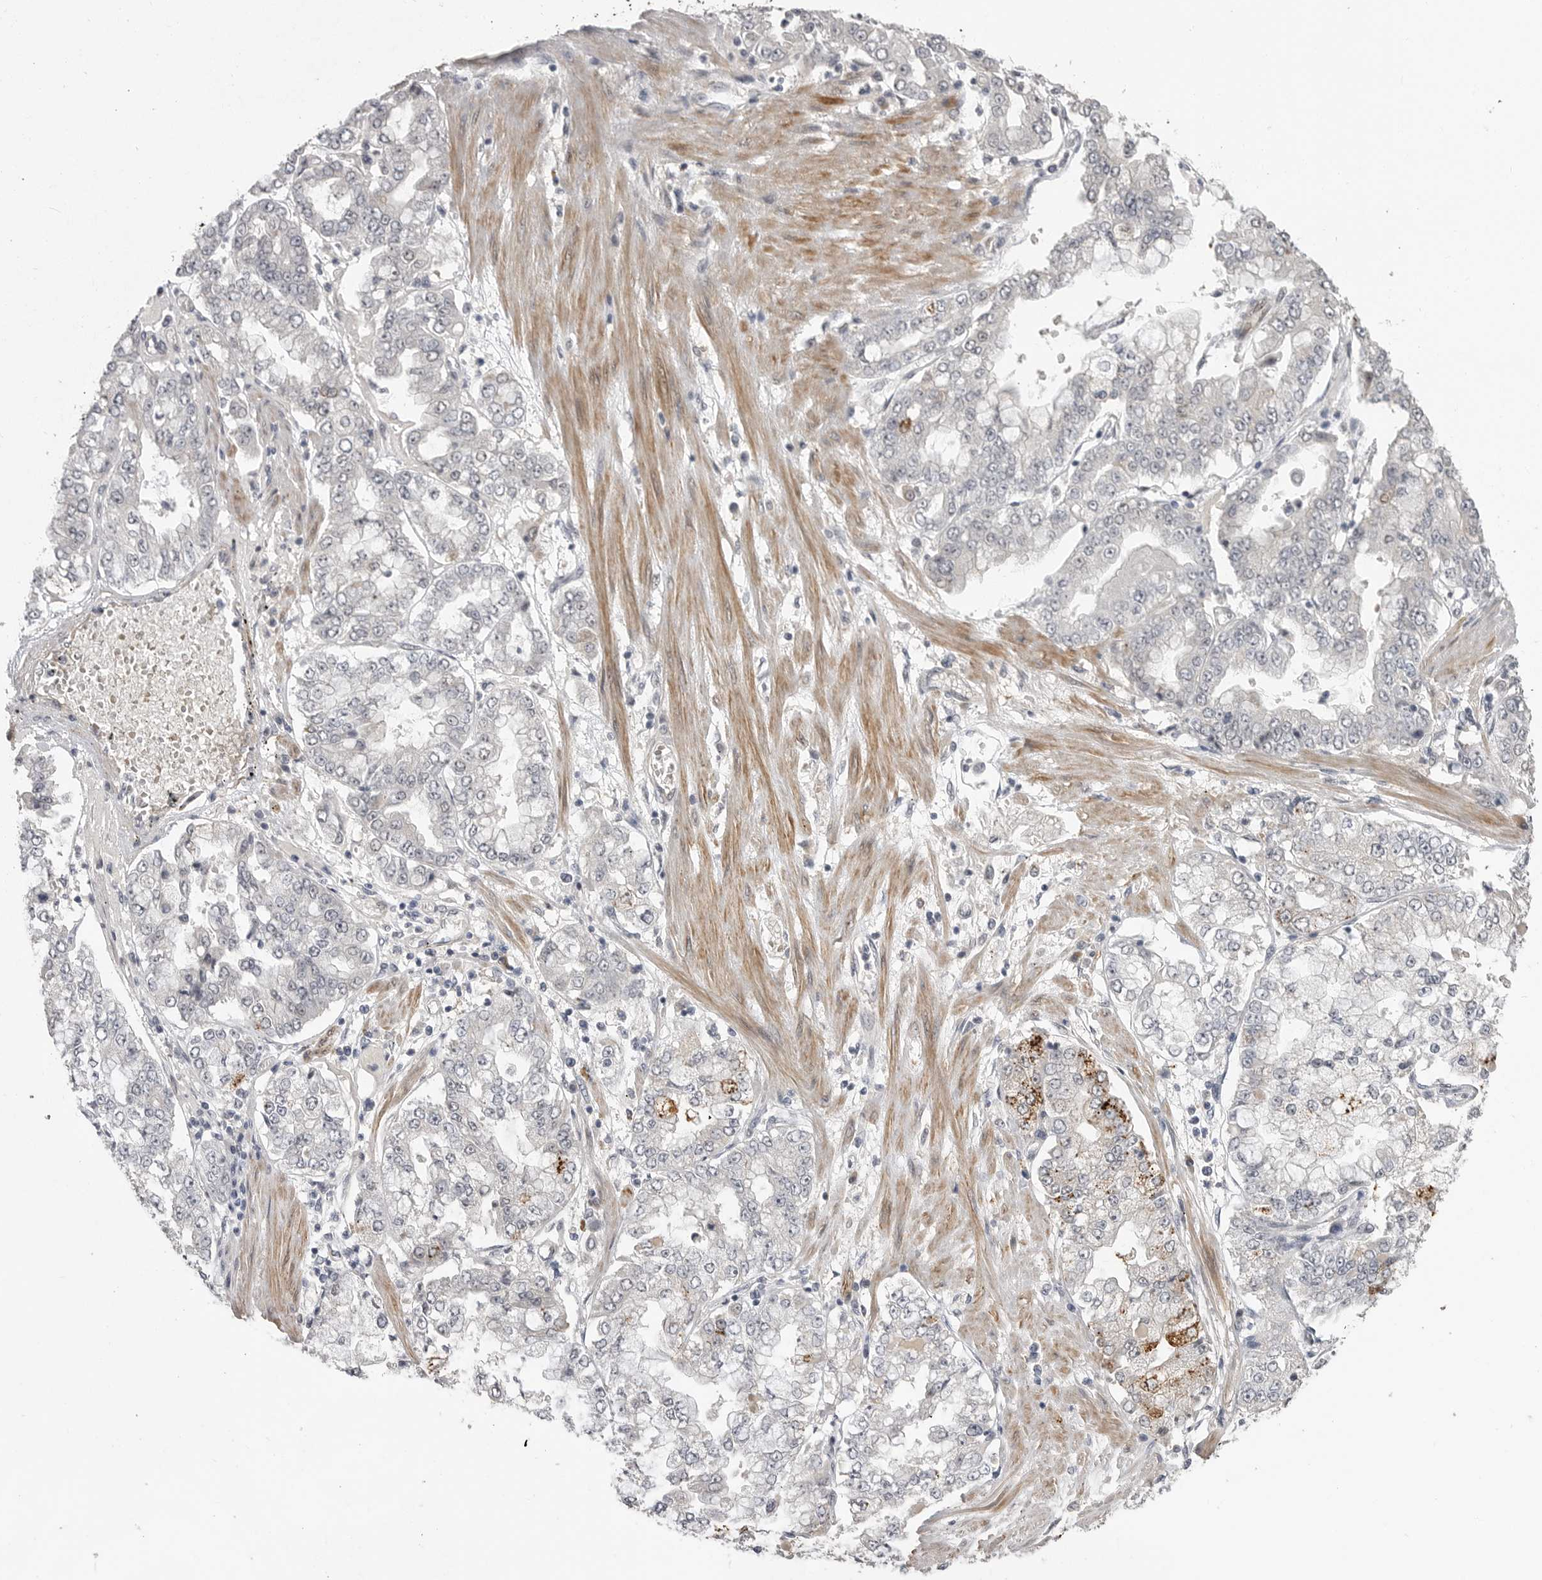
{"staining": {"intensity": "negative", "quantity": "none", "location": "none"}, "tissue": "stomach cancer", "cell_type": "Tumor cells", "image_type": "cancer", "snomed": [{"axis": "morphology", "description": "Adenocarcinoma, NOS"}, {"axis": "topography", "description": "Stomach"}], "caption": "A high-resolution photomicrograph shows immunohistochemistry (IHC) staining of stomach cancer, which reveals no significant staining in tumor cells.", "gene": "PLEKHF1", "patient": {"sex": "male", "age": 76}}